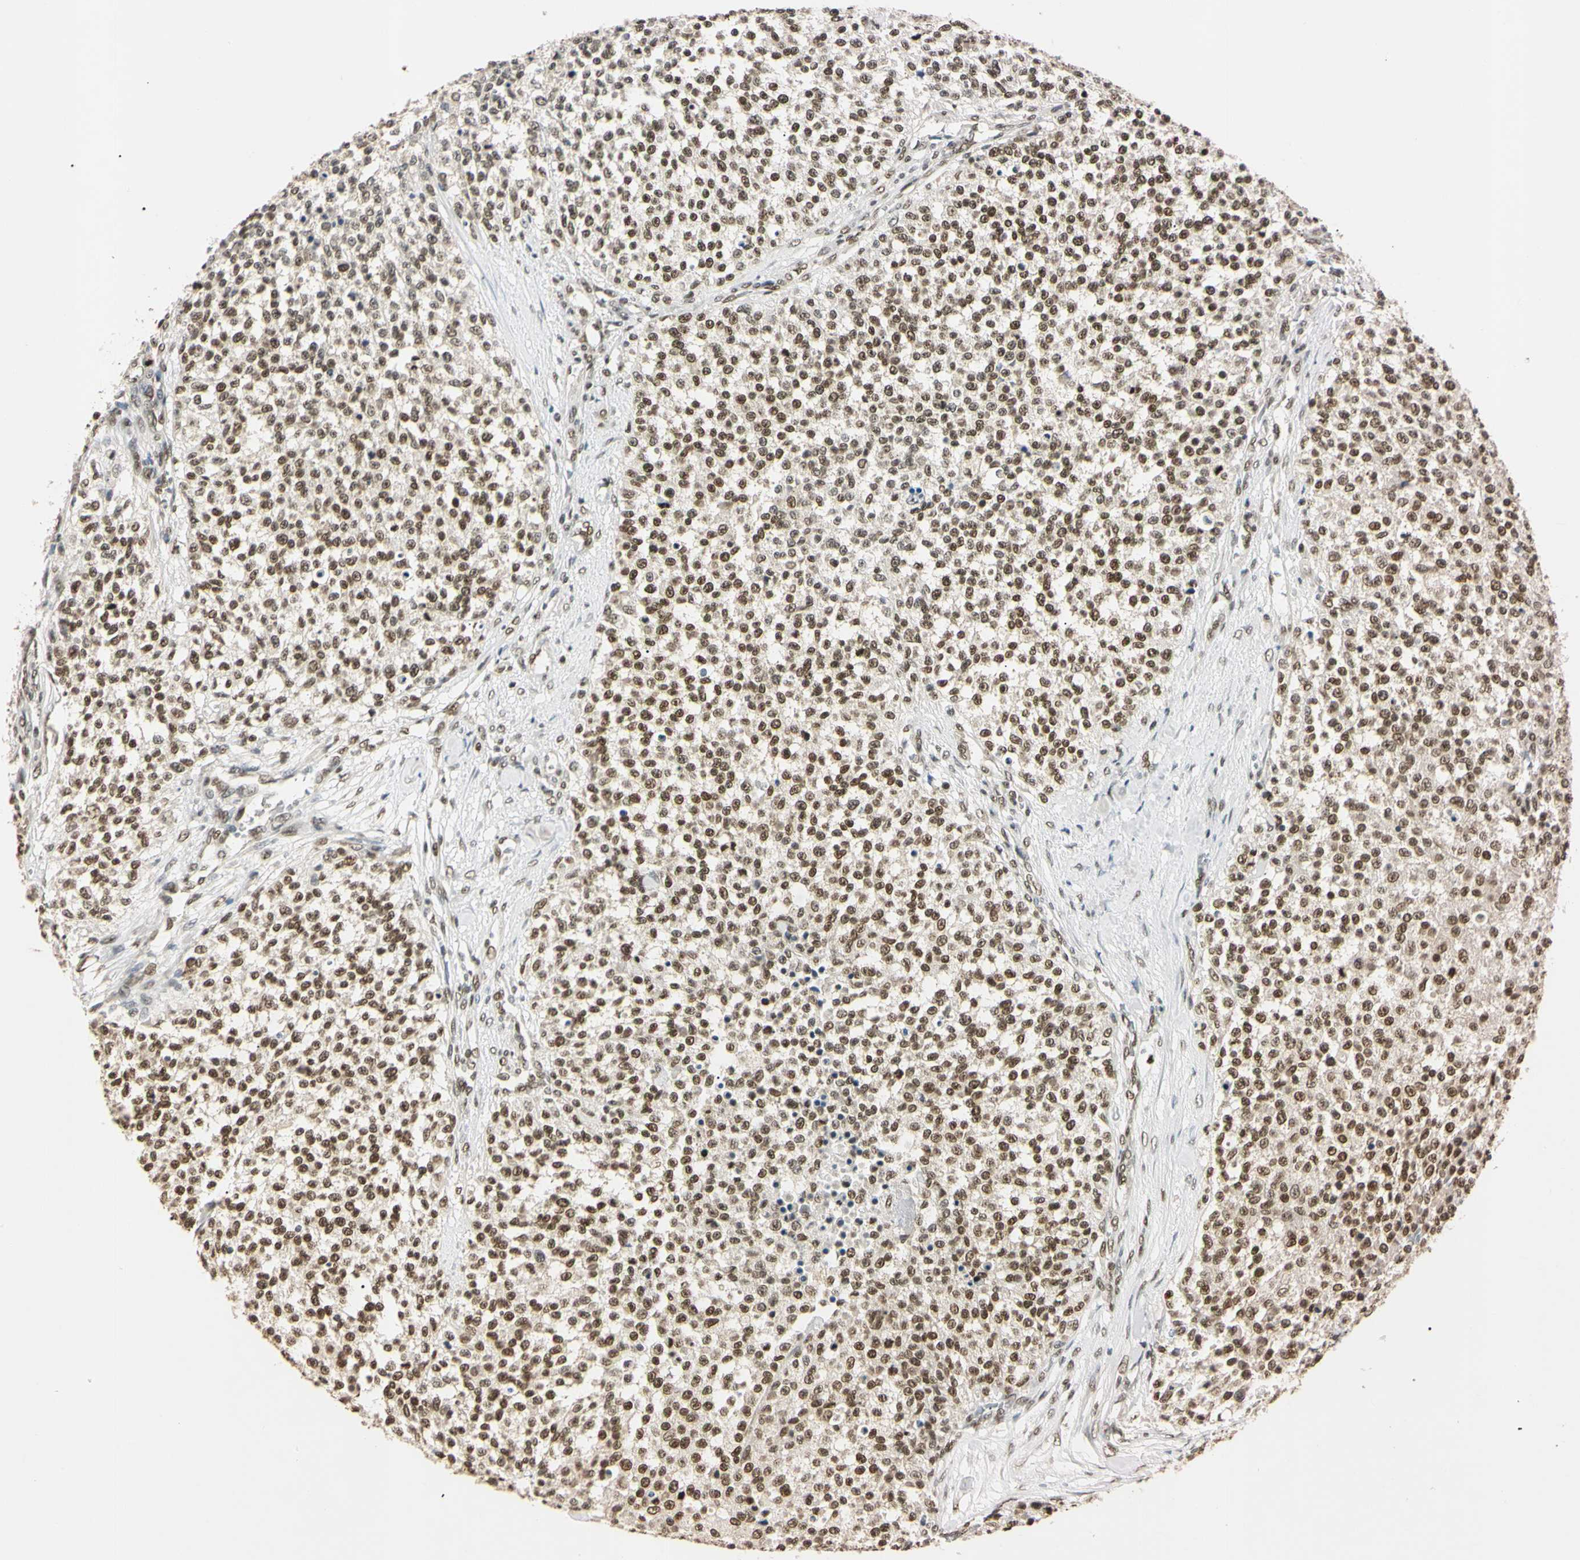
{"staining": {"intensity": "strong", "quantity": ">75%", "location": "nuclear"}, "tissue": "testis cancer", "cell_type": "Tumor cells", "image_type": "cancer", "snomed": [{"axis": "morphology", "description": "Seminoma, NOS"}, {"axis": "topography", "description": "Testis"}], "caption": "An IHC photomicrograph of tumor tissue is shown. Protein staining in brown labels strong nuclear positivity in seminoma (testis) within tumor cells. (Stains: DAB (3,3'-diaminobenzidine) in brown, nuclei in blue, Microscopy: brightfield microscopy at high magnification).", "gene": "SMARCA5", "patient": {"sex": "male", "age": 59}}